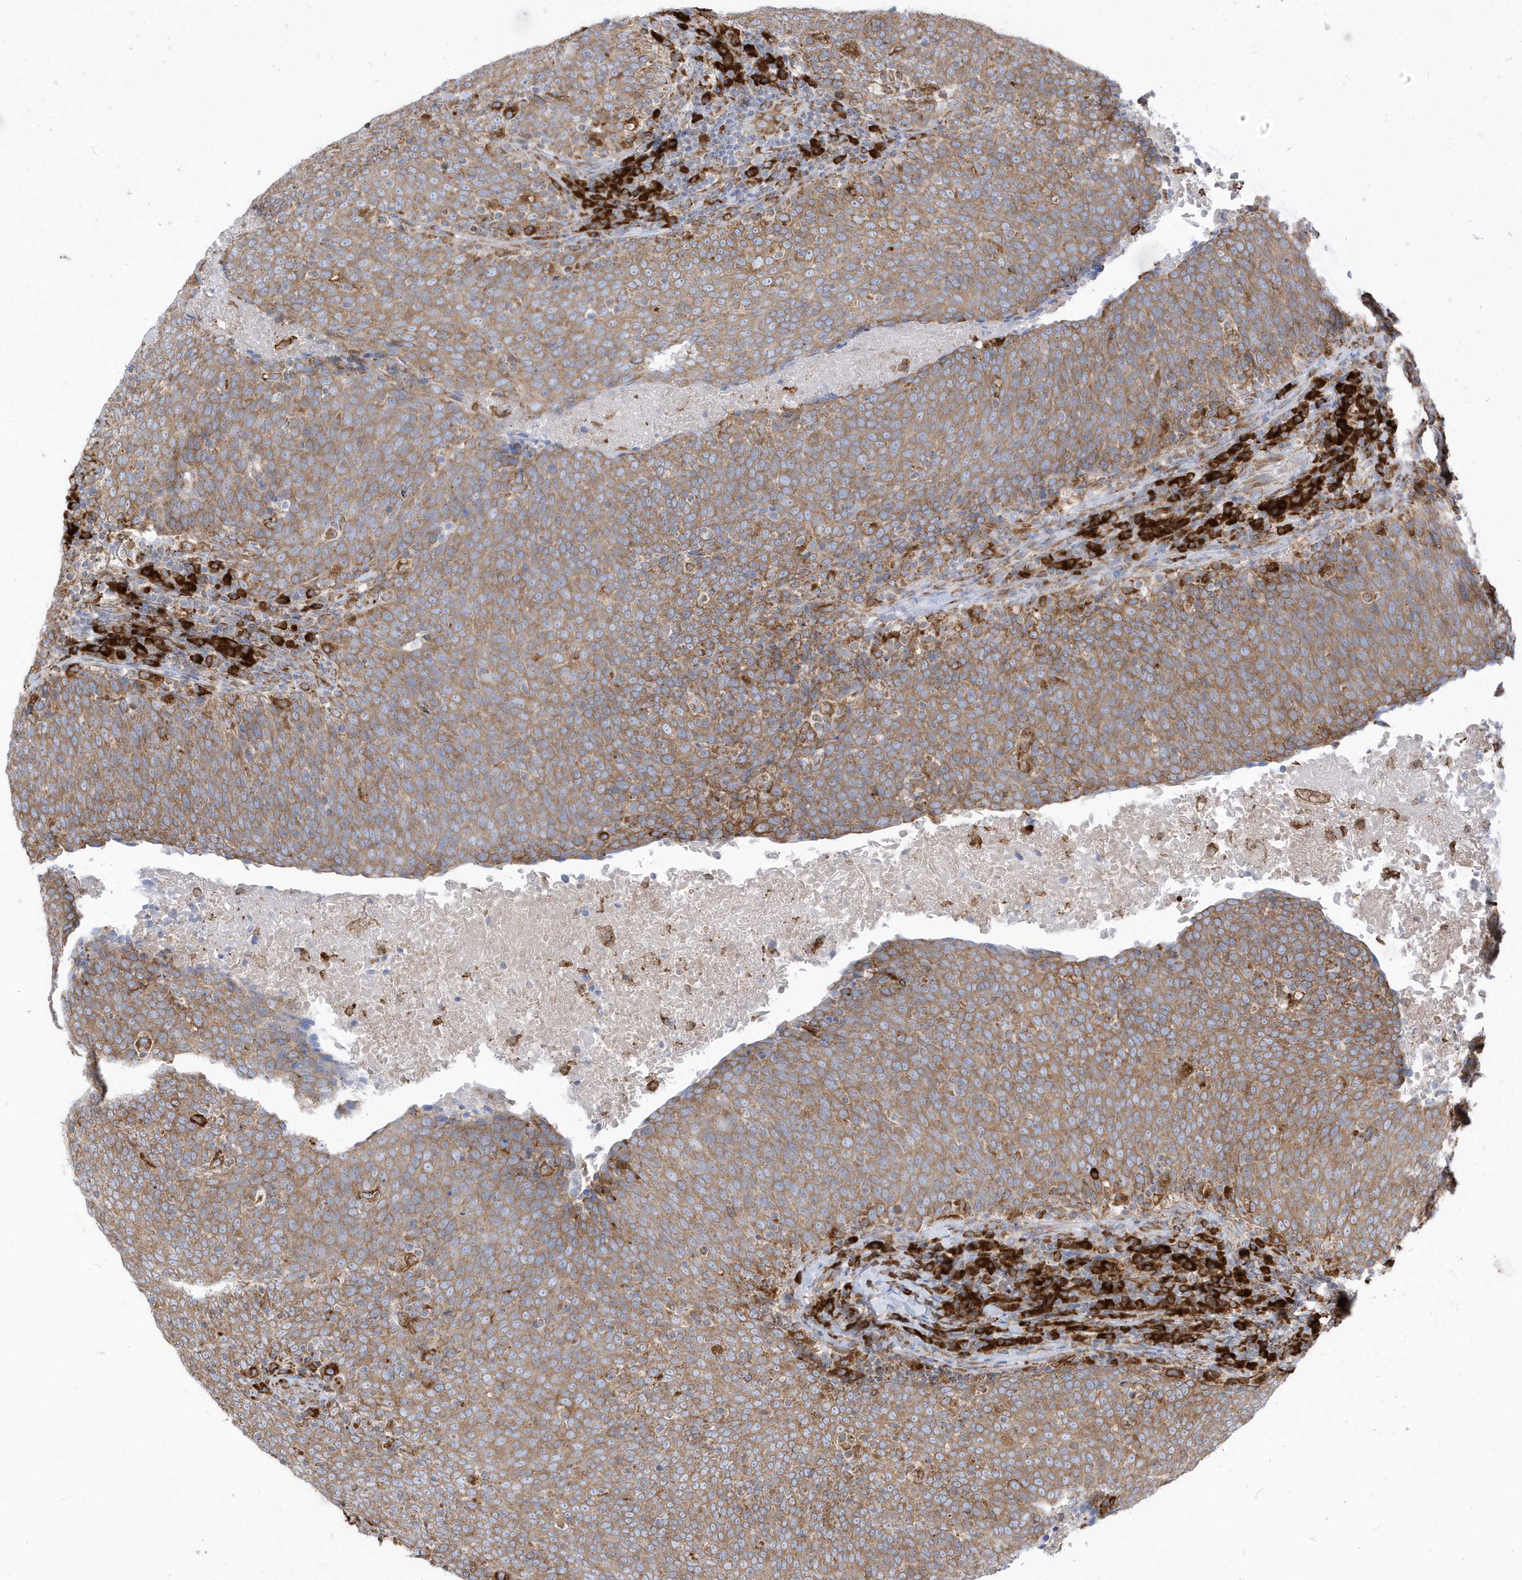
{"staining": {"intensity": "moderate", "quantity": ">75%", "location": "cytoplasmic/membranous"}, "tissue": "head and neck cancer", "cell_type": "Tumor cells", "image_type": "cancer", "snomed": [{"axis": "morphology", "description": "Squamous cell carcinoma, NOS"}, {"axis": "morphology", "description": "Squamous cell carcinoma, metastatic, NOS"}, {"axis": "topography", "description": "Lymph node"}, {"axis": "topography", "description": "Head-Neck"}], "caption": "Protein analysis of squamous cell carcinoma (head and neck) tissue demonstrates moderate cytoplasmic/membranous staining in approximately >75% of tumor cells.", "gene": "PDIA6", "patient": {"sex": "male", "age": 62}}